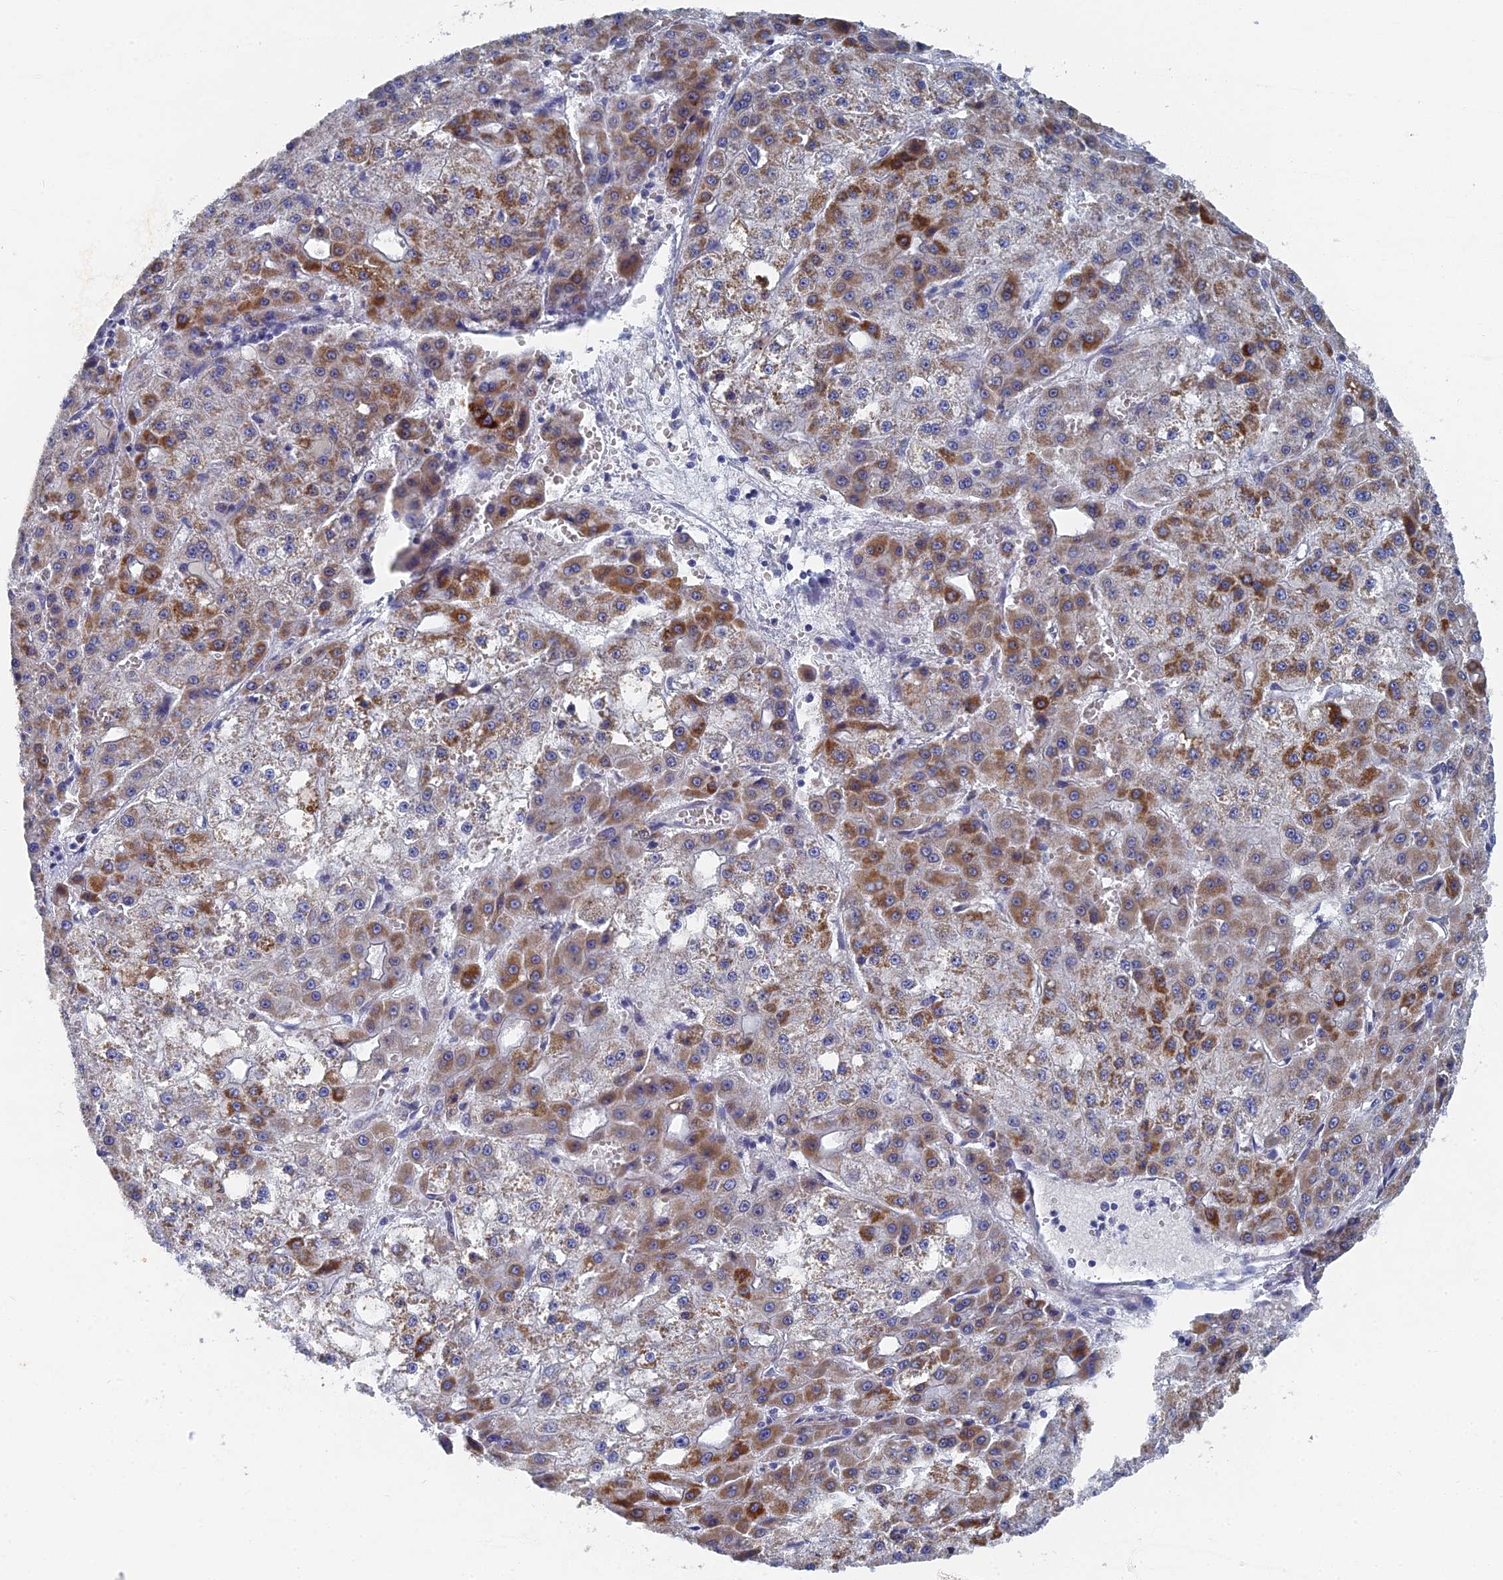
{"staining": {"intensity": "strong", "quantity": "25%-75%", "location": "cytoplasmic/membranous"}, "tissue": "liver cancer", "cell_type": "Tumor cells", "image_type": "cancer", "snomed": [{"axis": "morphology", "description": "Carcinoma, Hepatocellular, NOS"}, {"axis": "topography", "description": "Liver"}], "caption": "Tumor cells exhibit high levels of strong cytoplasmic/membranous expression in about 25%-75% of cells in human liver cancer (hepatocellular carcinoma).", "gene": "HIGD1A", "patient": {"sex": "male", "age": 47}}